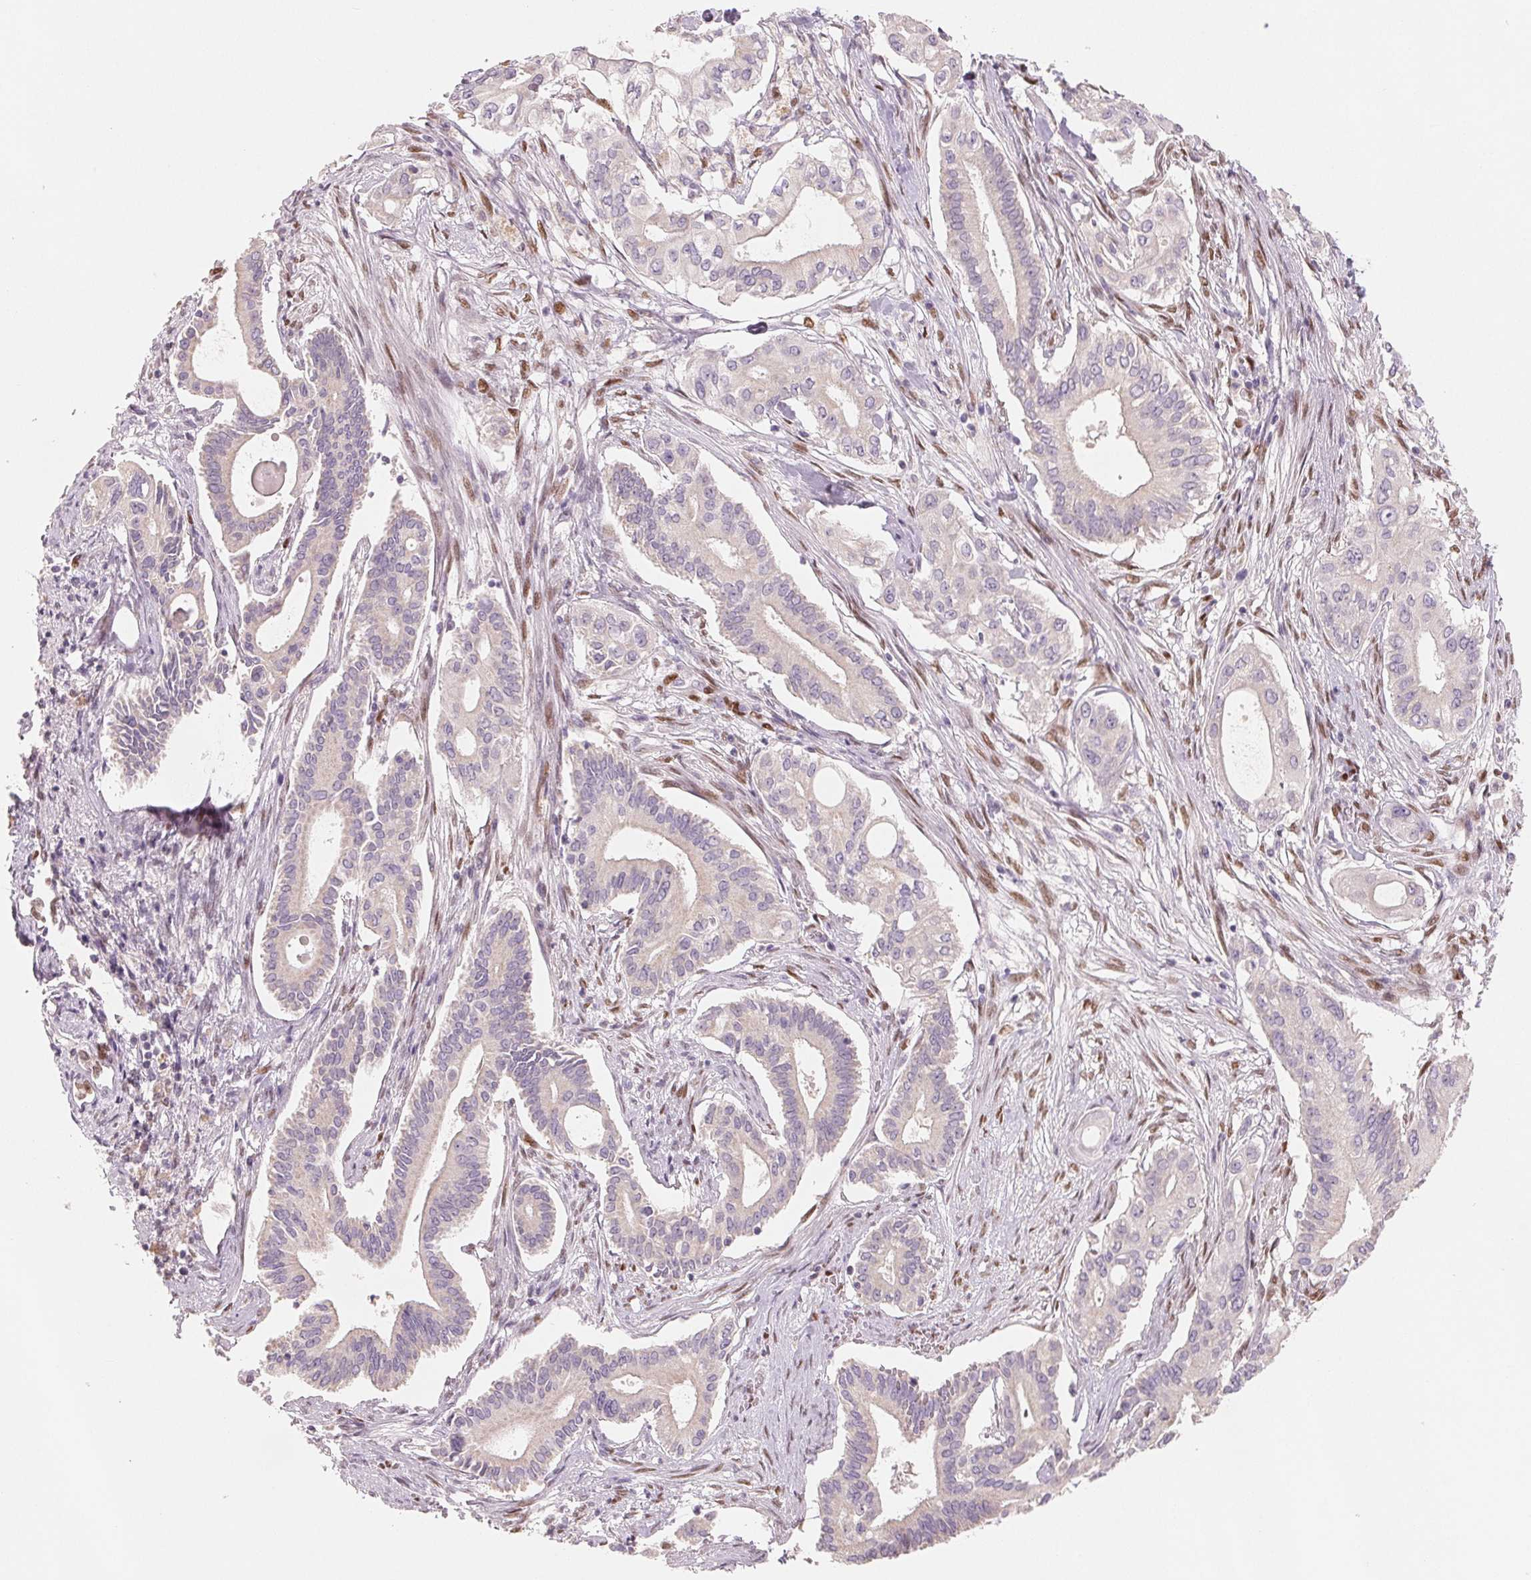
{"staining": {"intensity": "negative", "quantity": "none", "location": "none"}, "tissue": "pancreatic cancer", "cell_type": "Tumor cells", "image_type": "cancer", "snomed": [{"axis": "morphology", "description": "Adenocarcinoma, NOS"}, {"axis": "topography", "description": "Pancreas"}], "caption": "This is an IHC micrograph of human adenocarcinoma (pancreatic). There is no positivity in tumor cells.", "gene": "SMARCD3", "patient": {"sex": "female", "age": 68}}